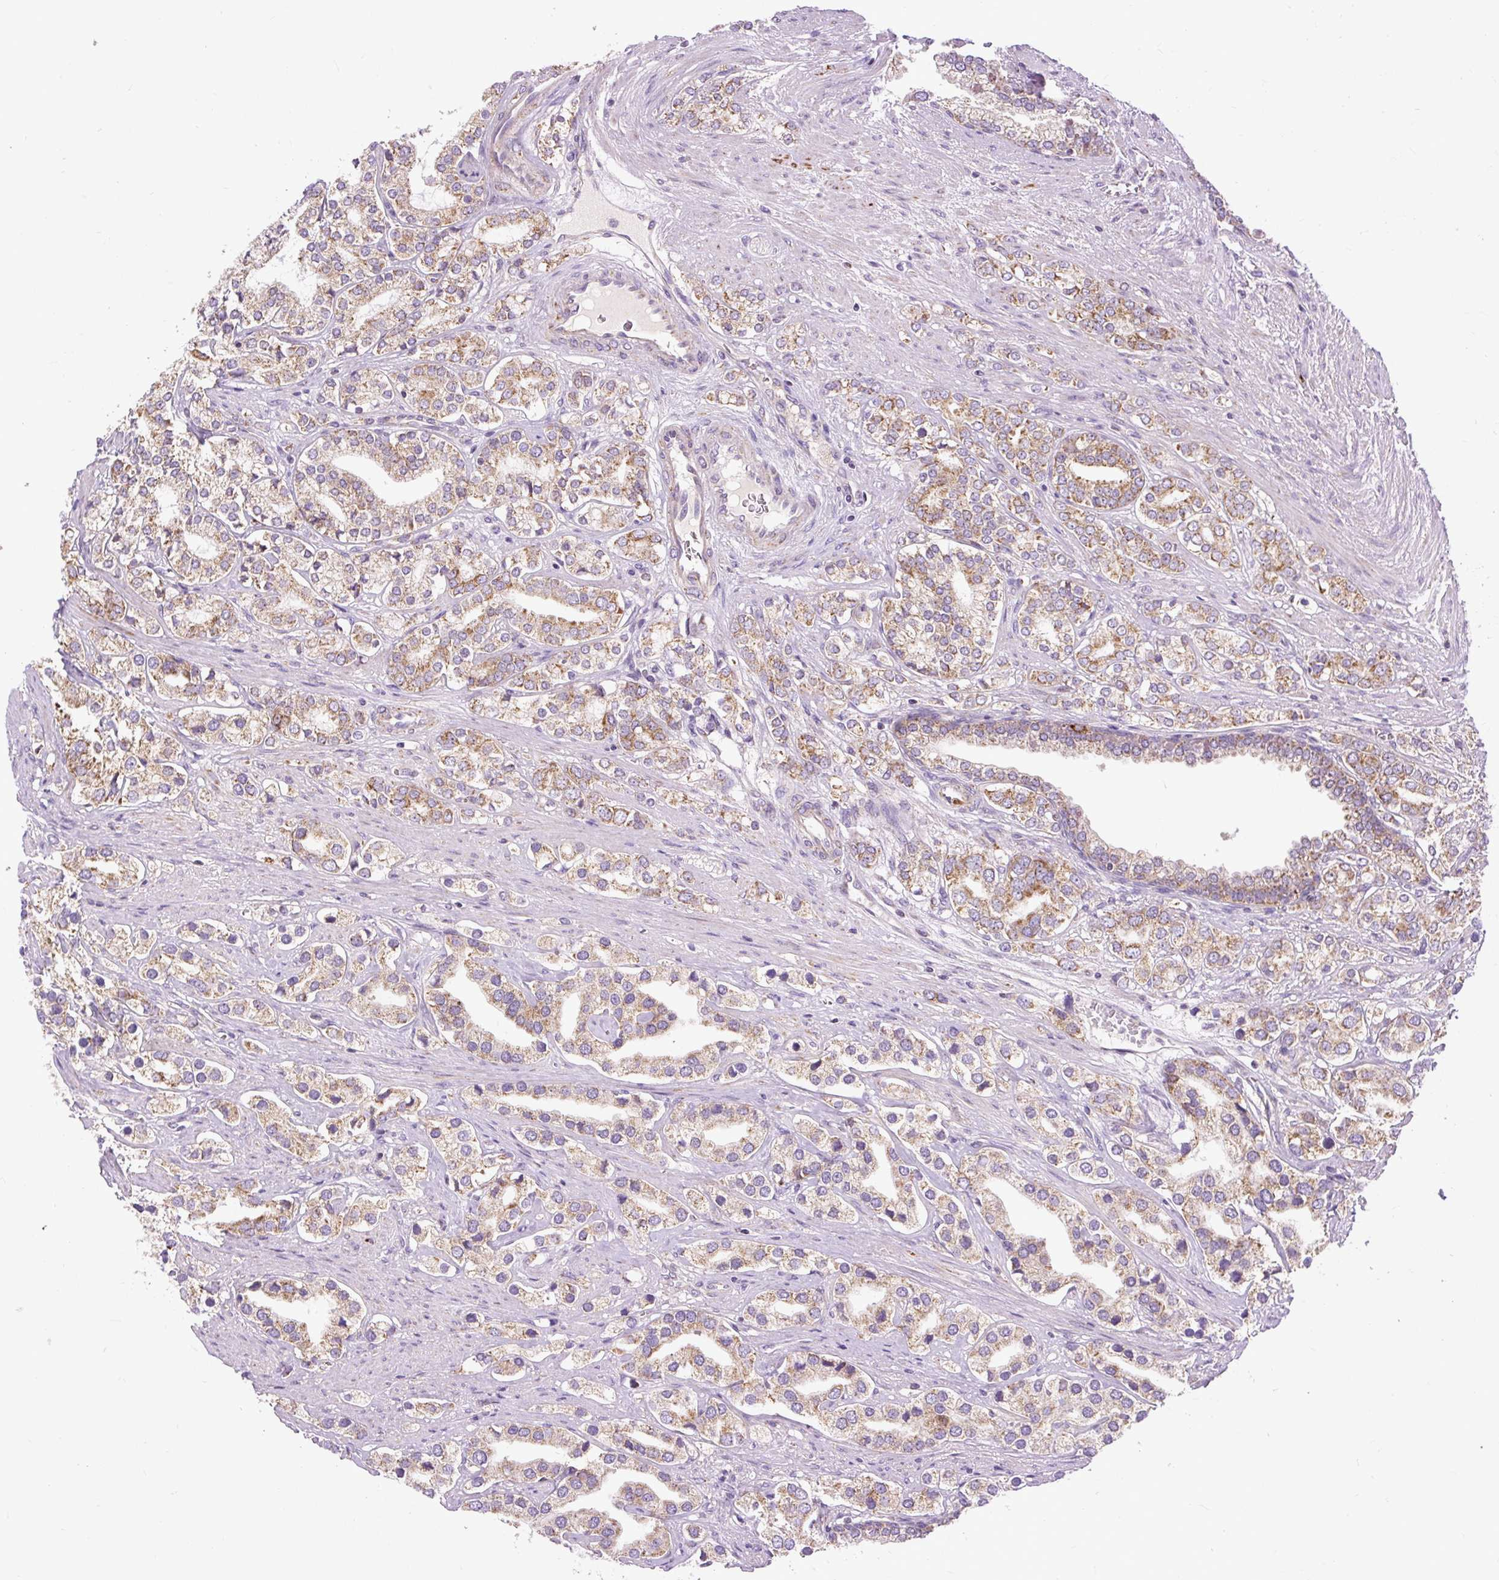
{"staining": {"intensity": "moderate", "quantity": "25%-75%", "location": "cytoplasmic/membranous"}, "tissue": "prostate cancer", "cell_type": "Tumor cells", "image_type": "cancer", "snomed": [{"axis": "morphology", "description": "Adenocarcinoma, High grade"}, {"axis": "topography", "description": "Prostate"}], "caption": "Prostate cancer stained for a protein shows moderate cytoplasmic/membranous positivity in tumor cells.", "gene": "TM2D3", "patient": {"sex": "male", "age": 58}}